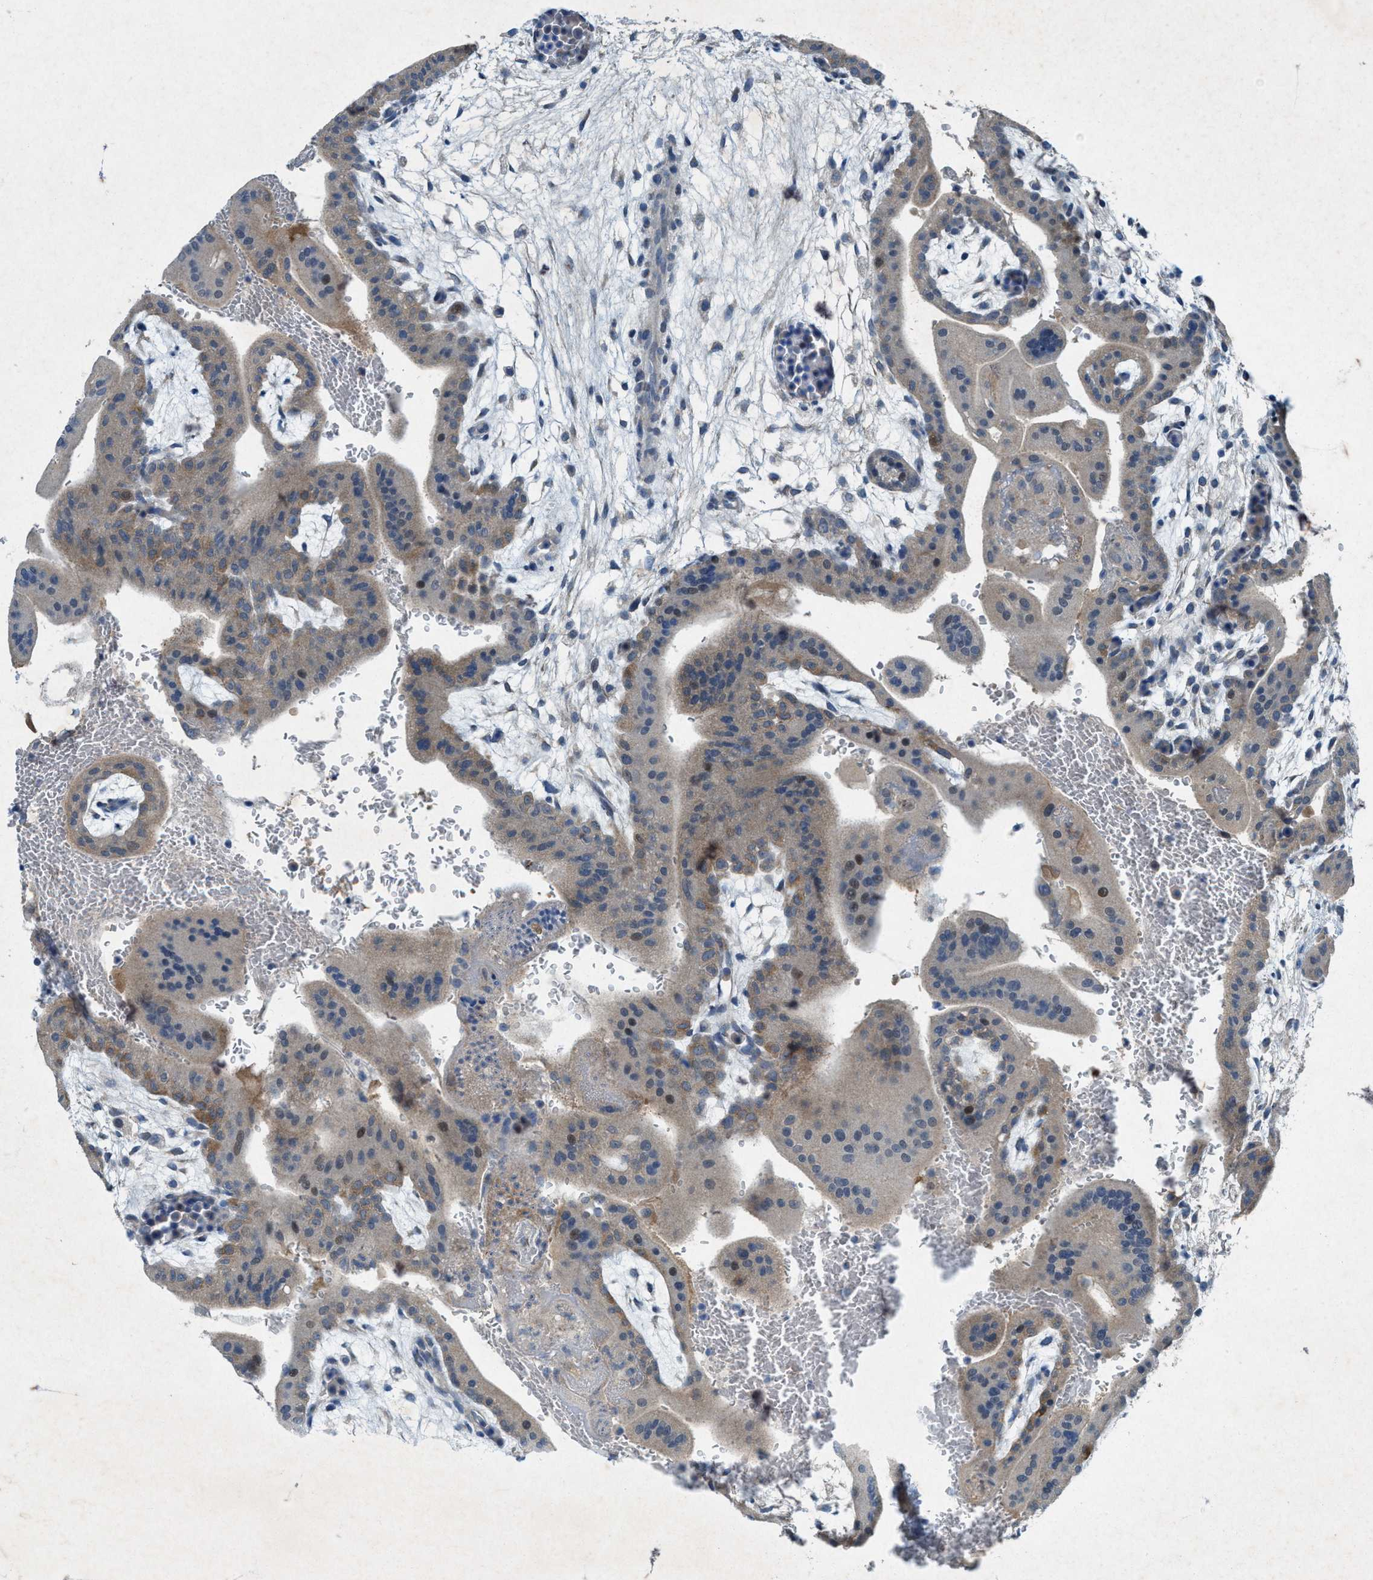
{"staining": {"intensity": "weak", "quantity": "<25%", "location": "cytoplasmic/membranous"}, "tissue": "placenta", "cell_type": "Decidual cells", "image_type": "normal", "snomed": [{"axis": "morphology", "description": "Normal tissue, NOS"}, {"axis": "topography", "description": "Placenta"}], "caption": "Decidual cells are negative for brown protein staining in normal placenta. (DAB IHC, high magnification).", "gene": "URGCP", "patient": {"sex": "female", "age": 35}}